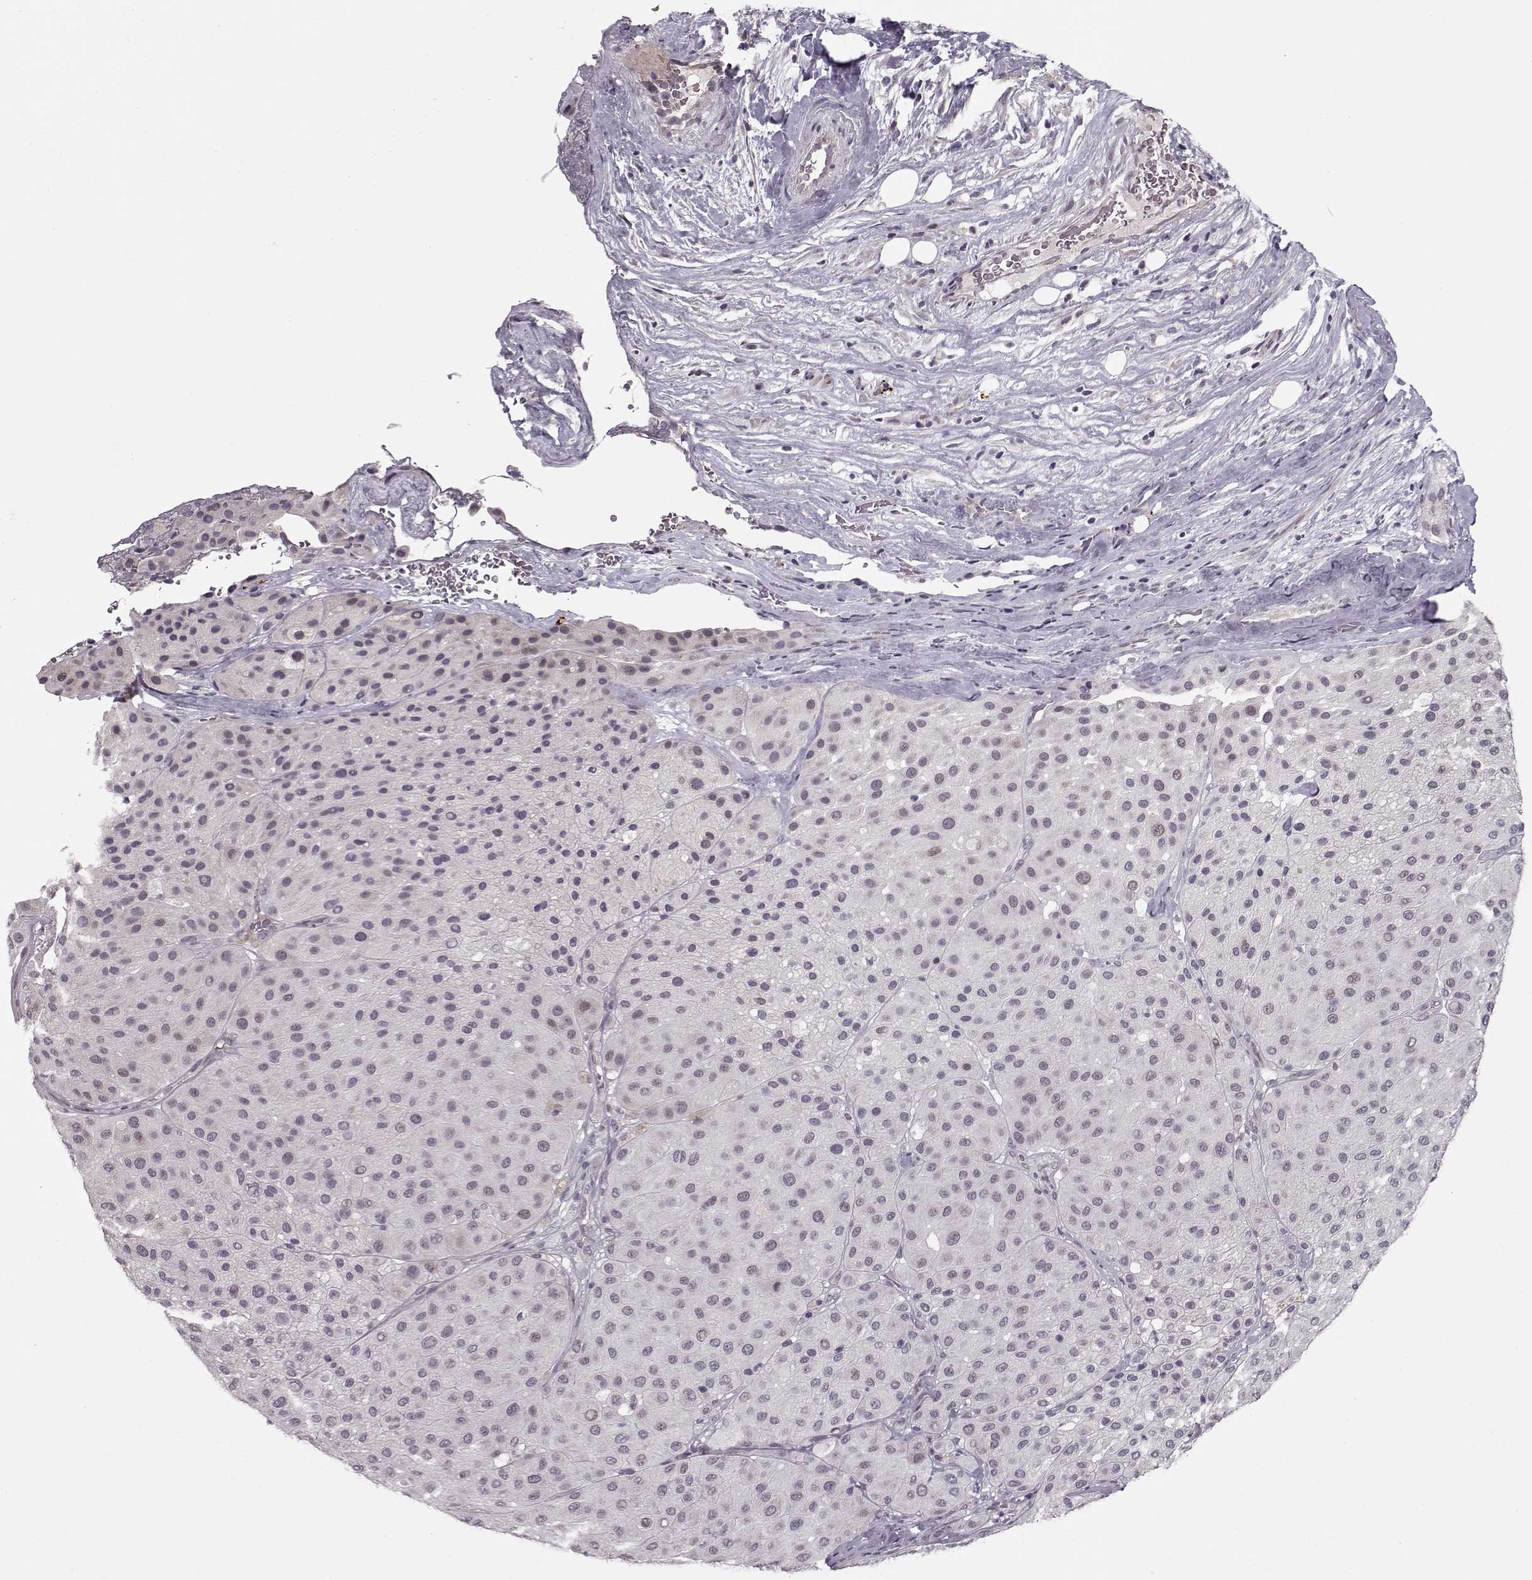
{"staining": {"intensity": "negative", "quantity": "none", "location": "none"}, "tissue": "melanoma", "cell_type": "Tumor cells", "image_type": "cancer", "snomed": [{"axis": "morphology", "description": "Malignant melanoma, Metastatic site"}, {"axis": "topography", "description": "Smooth muscle"}], "caption": "The immunohistochemistry (IHC) histopathology image has no significant staining in tumor cells of malignant melanoma (metastatic site) tissue.", "gene": "DNAI3", "patient": {"sex": "male", "age": 41}}